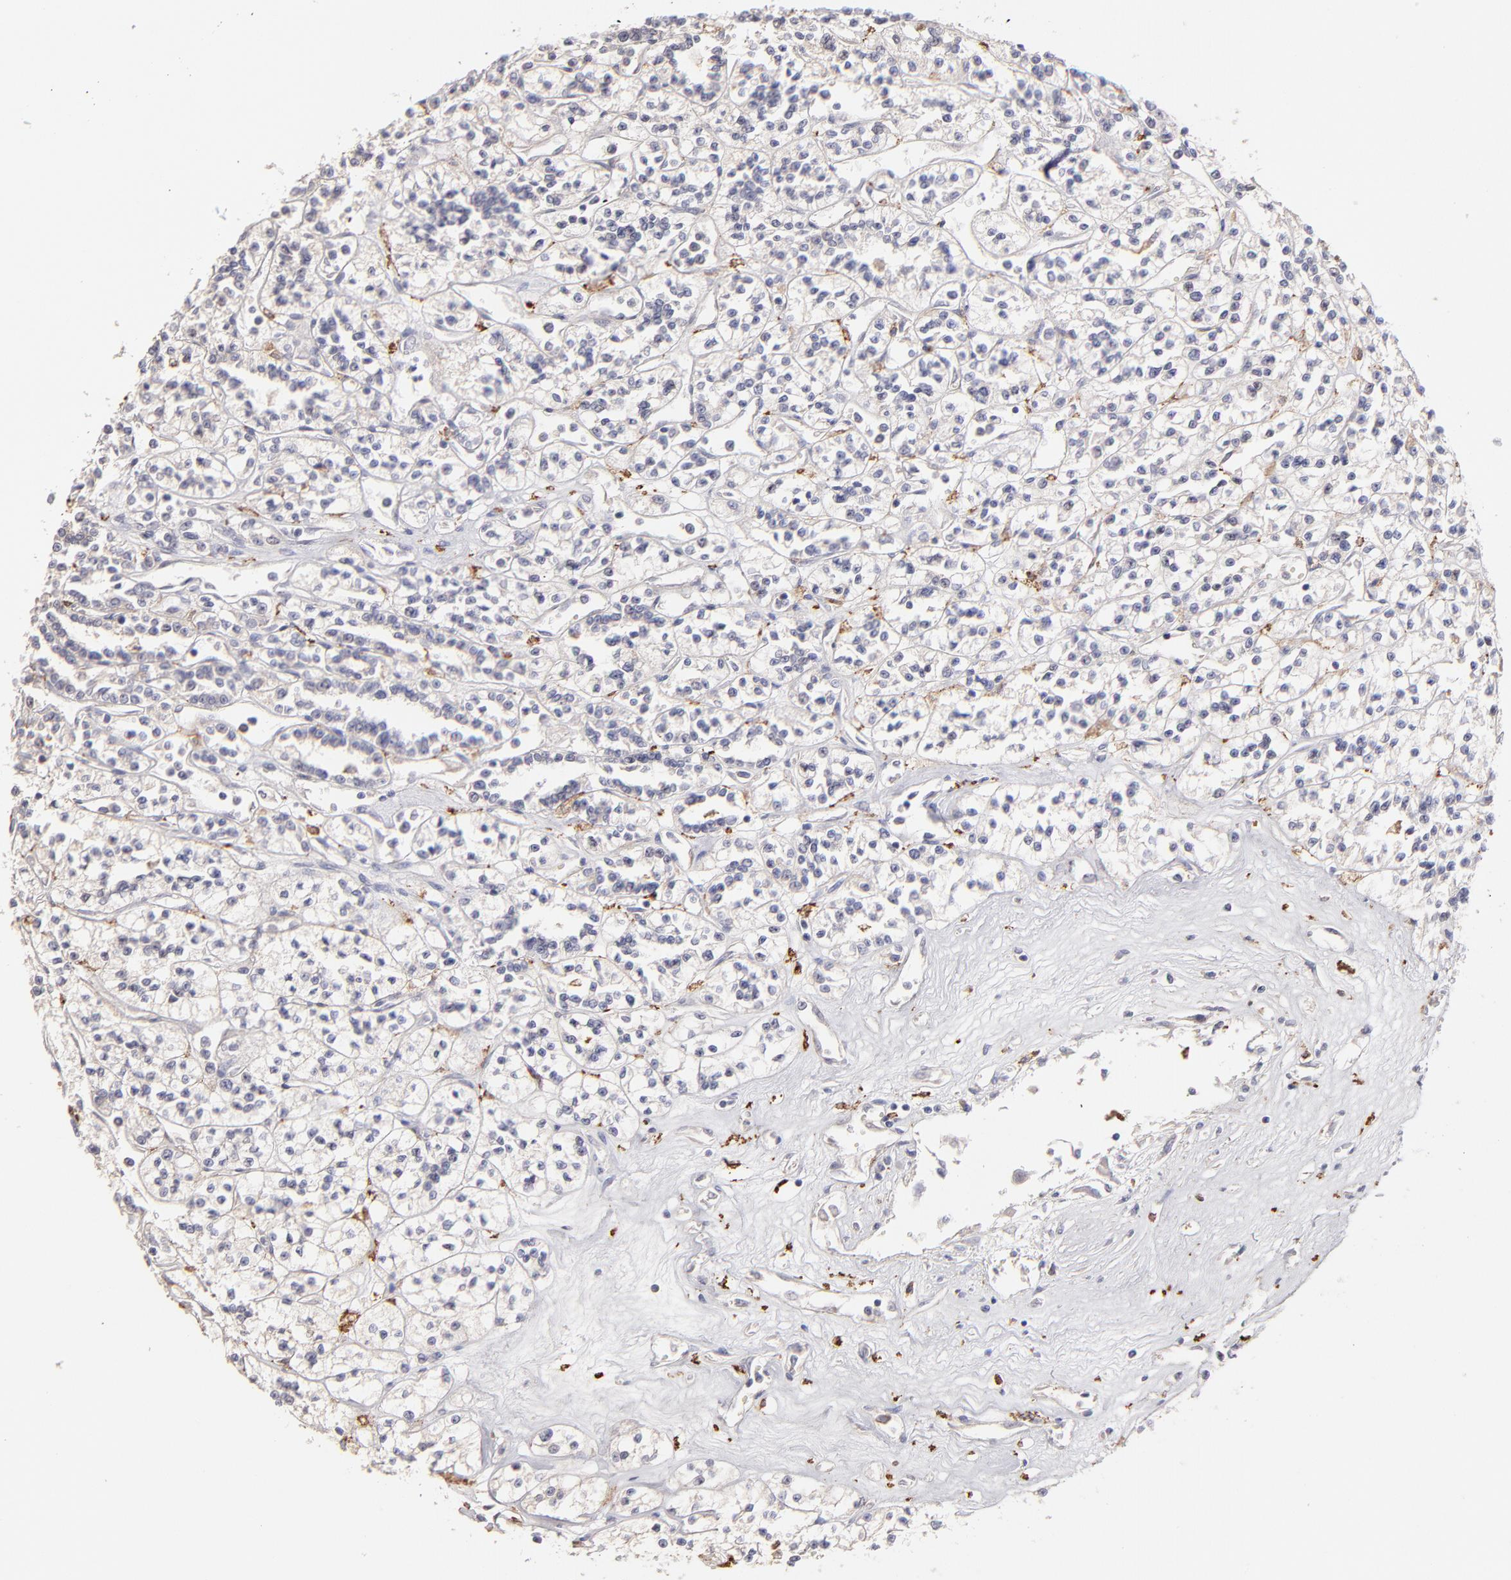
{"staining": {"intensity": "negative", "quantity": "none", "location": "none"}, "tissue": "renal cancer", "cell_type": "Tumor cells", "image_type": "cancer", "snomed": [{"axis": "morphology", "description": "Adenocarcinoma, NOS"}, {"axis": "topography", "description": "Kidney"}], "caption": "Immunohistochemistry (IHC) of human renal cancer (adenocarcinoma) demonstrates no expression in tumor cells. Nuclei are stained in blue.", "gene": "GLDC", "patient": {"sex": "female", "age": 76}}